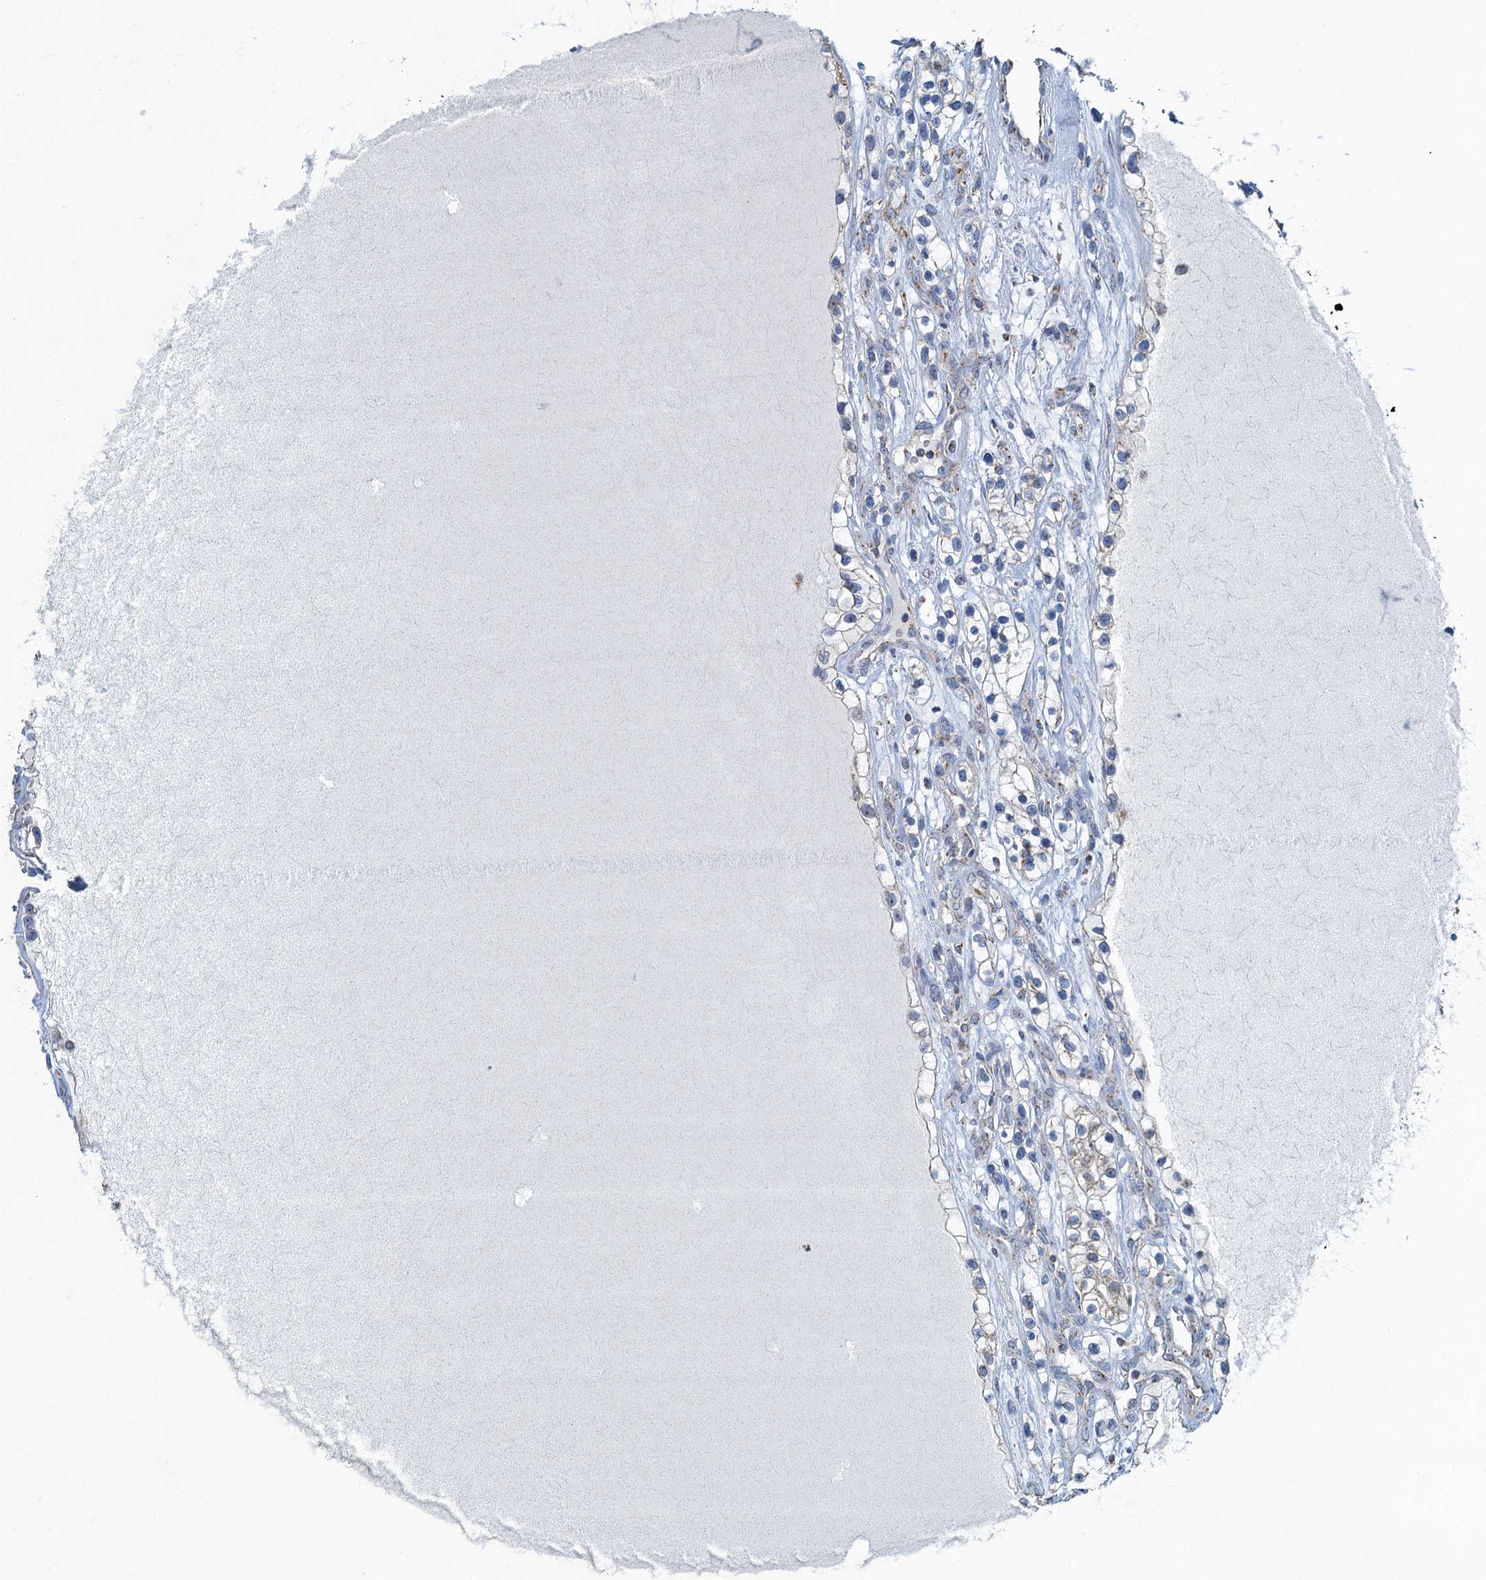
{"staining": {"intensity": "weak", "quantity": "25%-75%", "location": "cytoplasmic/membranous"}, "tissue": "renal cancer", "cell_type": "Tumor cells", "image_type": "cancer", "snomed": [{"axis": "morphology", "description": "Adenocarcinoma, NOS"}, {"axis": "topography", "description": "Kidney"}], "caption": "This is an image of IHC staining of adenocarcinoma (renal), which shows weak staining in the cytoplasmic/membranous of tumor cells.", "gene": "RAD9B", "patient": {"sex": "female", "age": 57}}